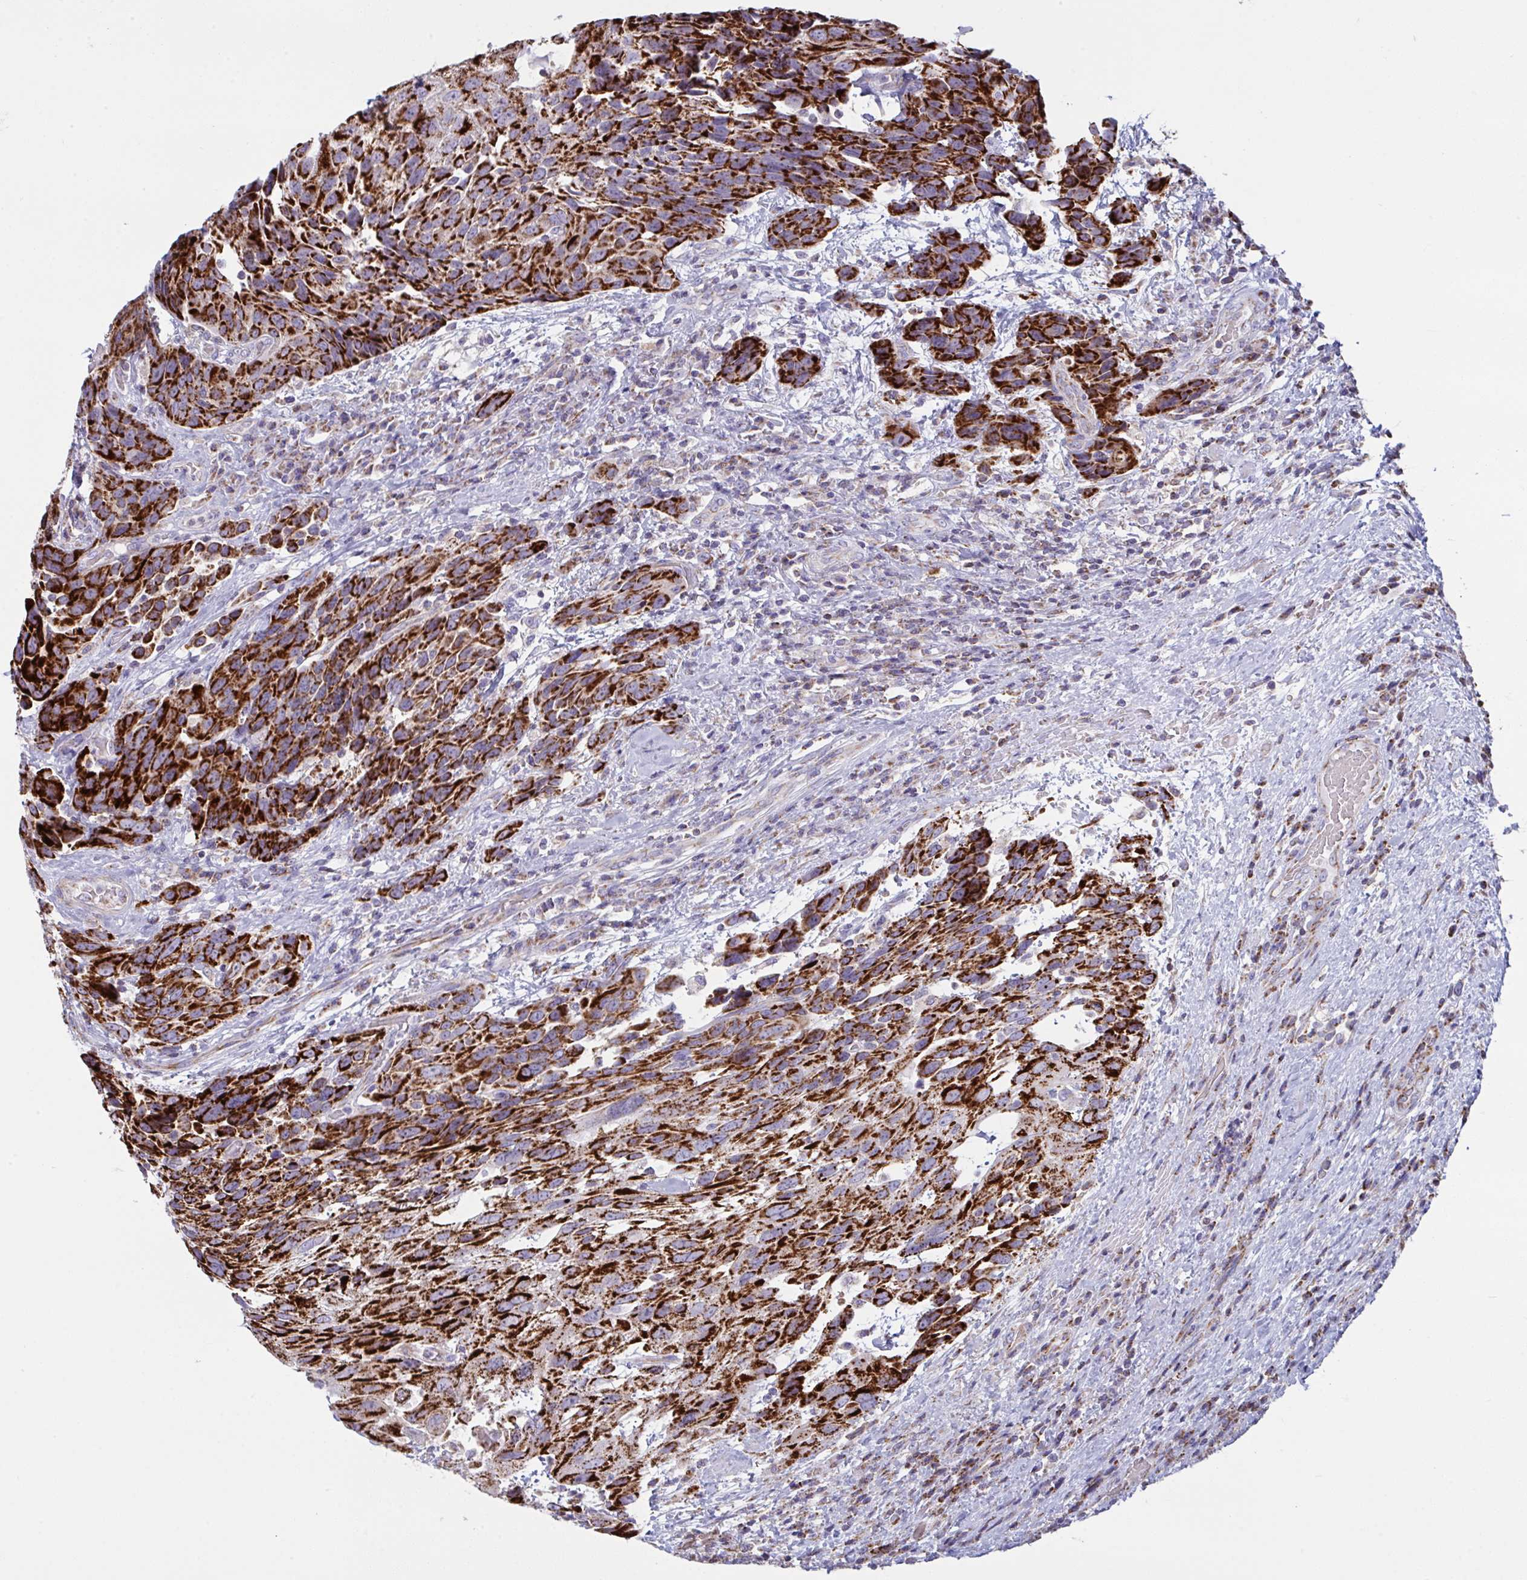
{"staining": {"intensity": "strong", "quantity": ">75%", "location": "cytoplasmic/membranous"}, "tissue": "urothelial cancer", "cell_type": "Tumor cells", "image_type": "cancer", "snomed": [{"axis": "morphology", "description": "Urothelial carcinoma, High grade"}, {"axis": "topography", "description": "Urinary bladder"}], "caption": "A histopathology image of high-grade urothelial carcinoma stained for a protein reveals strong cytoplasmic/membranous brown staining in tumor cells.", "gene": "MICOS10", "patient": {"sex": "female", "age": 70}}